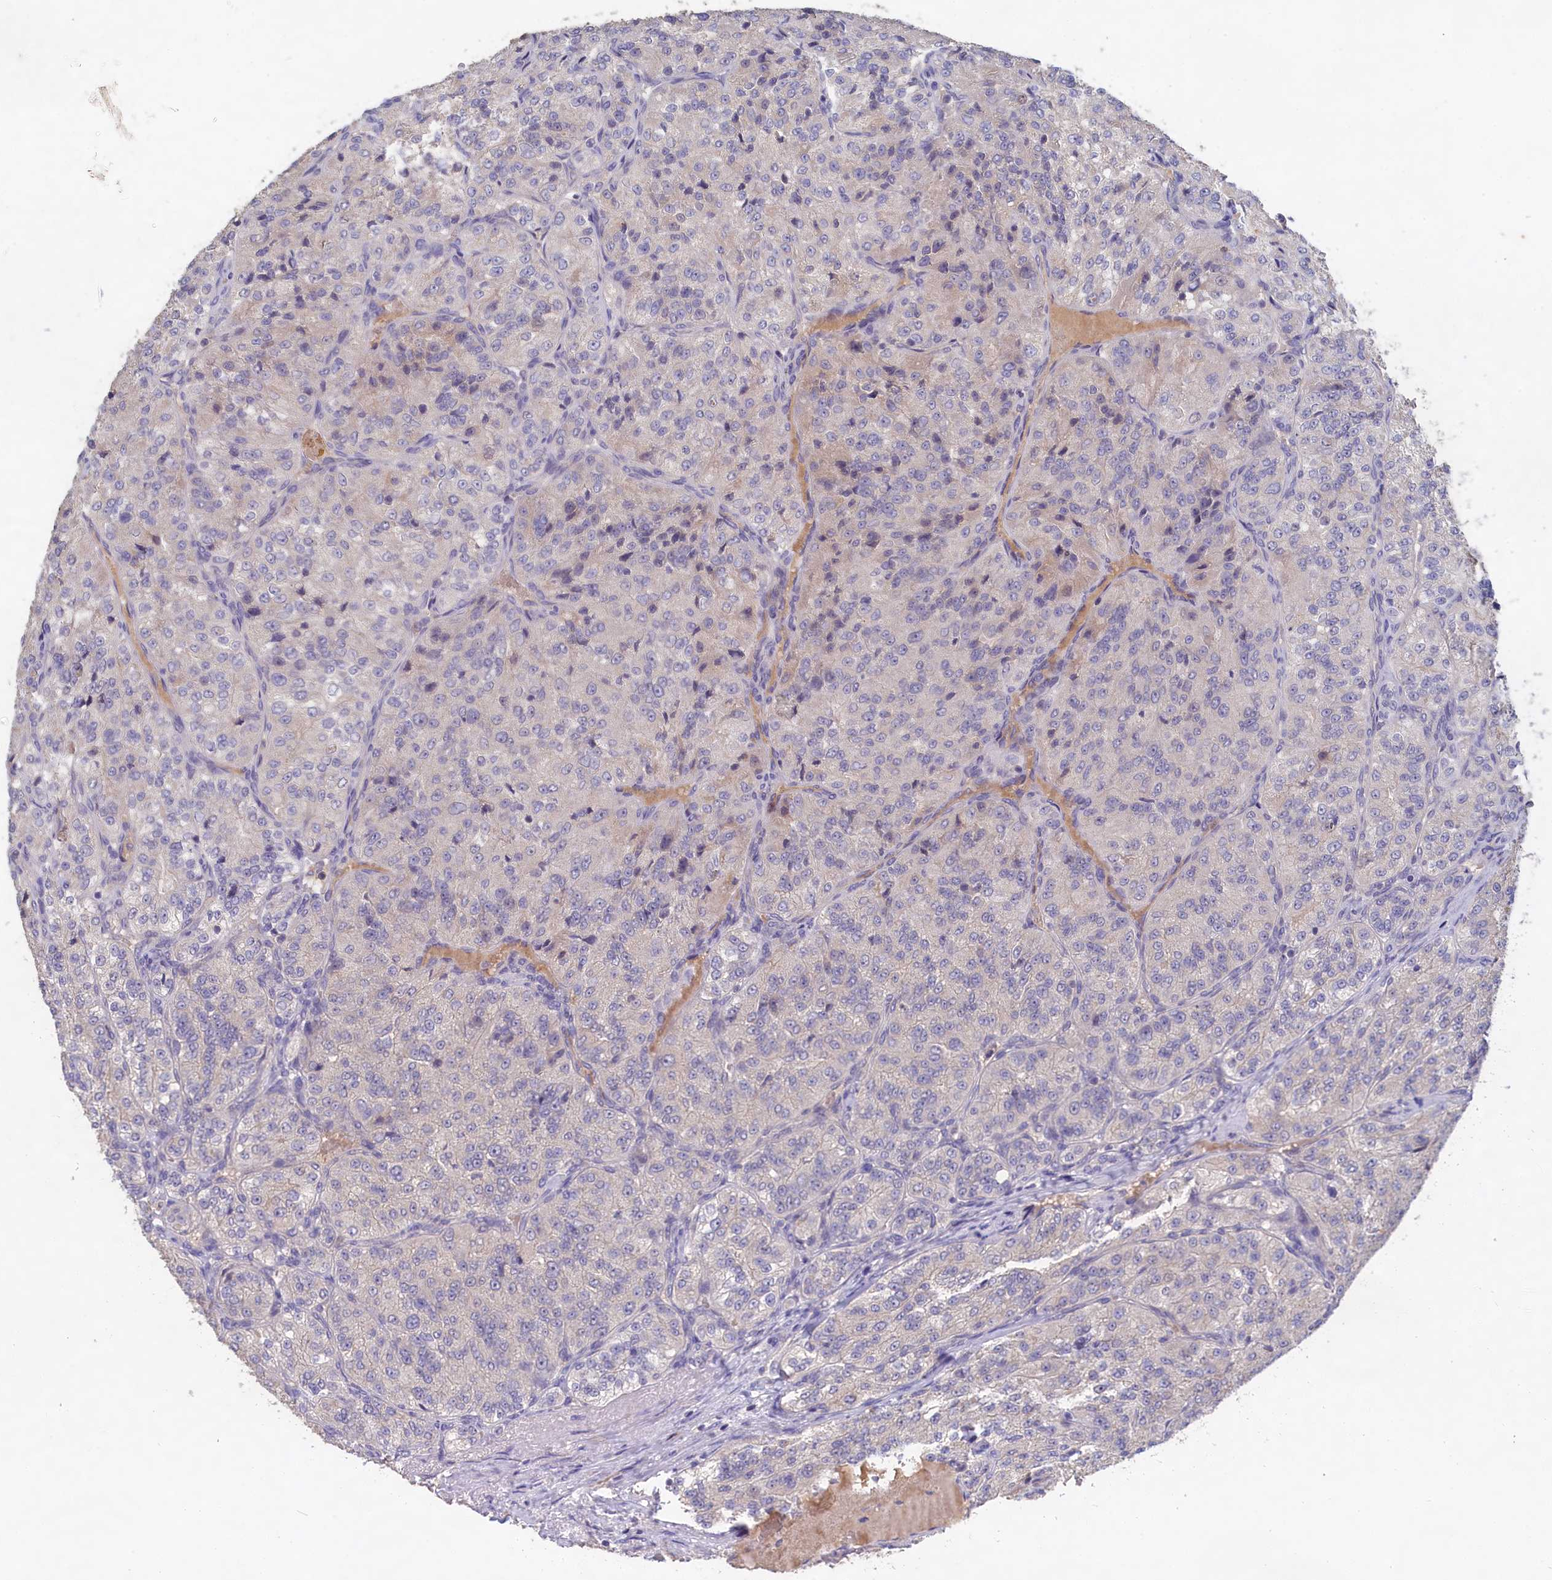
{"staining": {"intensity": "negative", "quantity": "none", "location": "none"}, "tissue": "renal cancer", "cell_type": "Tumor cells", "image_type": "cancer", "snomed": [{"axis": "morphology", "description": "Adenocarcinoma, NOS"}, {"axis": "topography", "description": "Kidney"}], "caption": "The immunohistochemistry histopathology image has no significant positivity in tumor cells of renal cancer tissue.", "gene": "CELF5", "patient": {"sex": "female", "age": 63}}